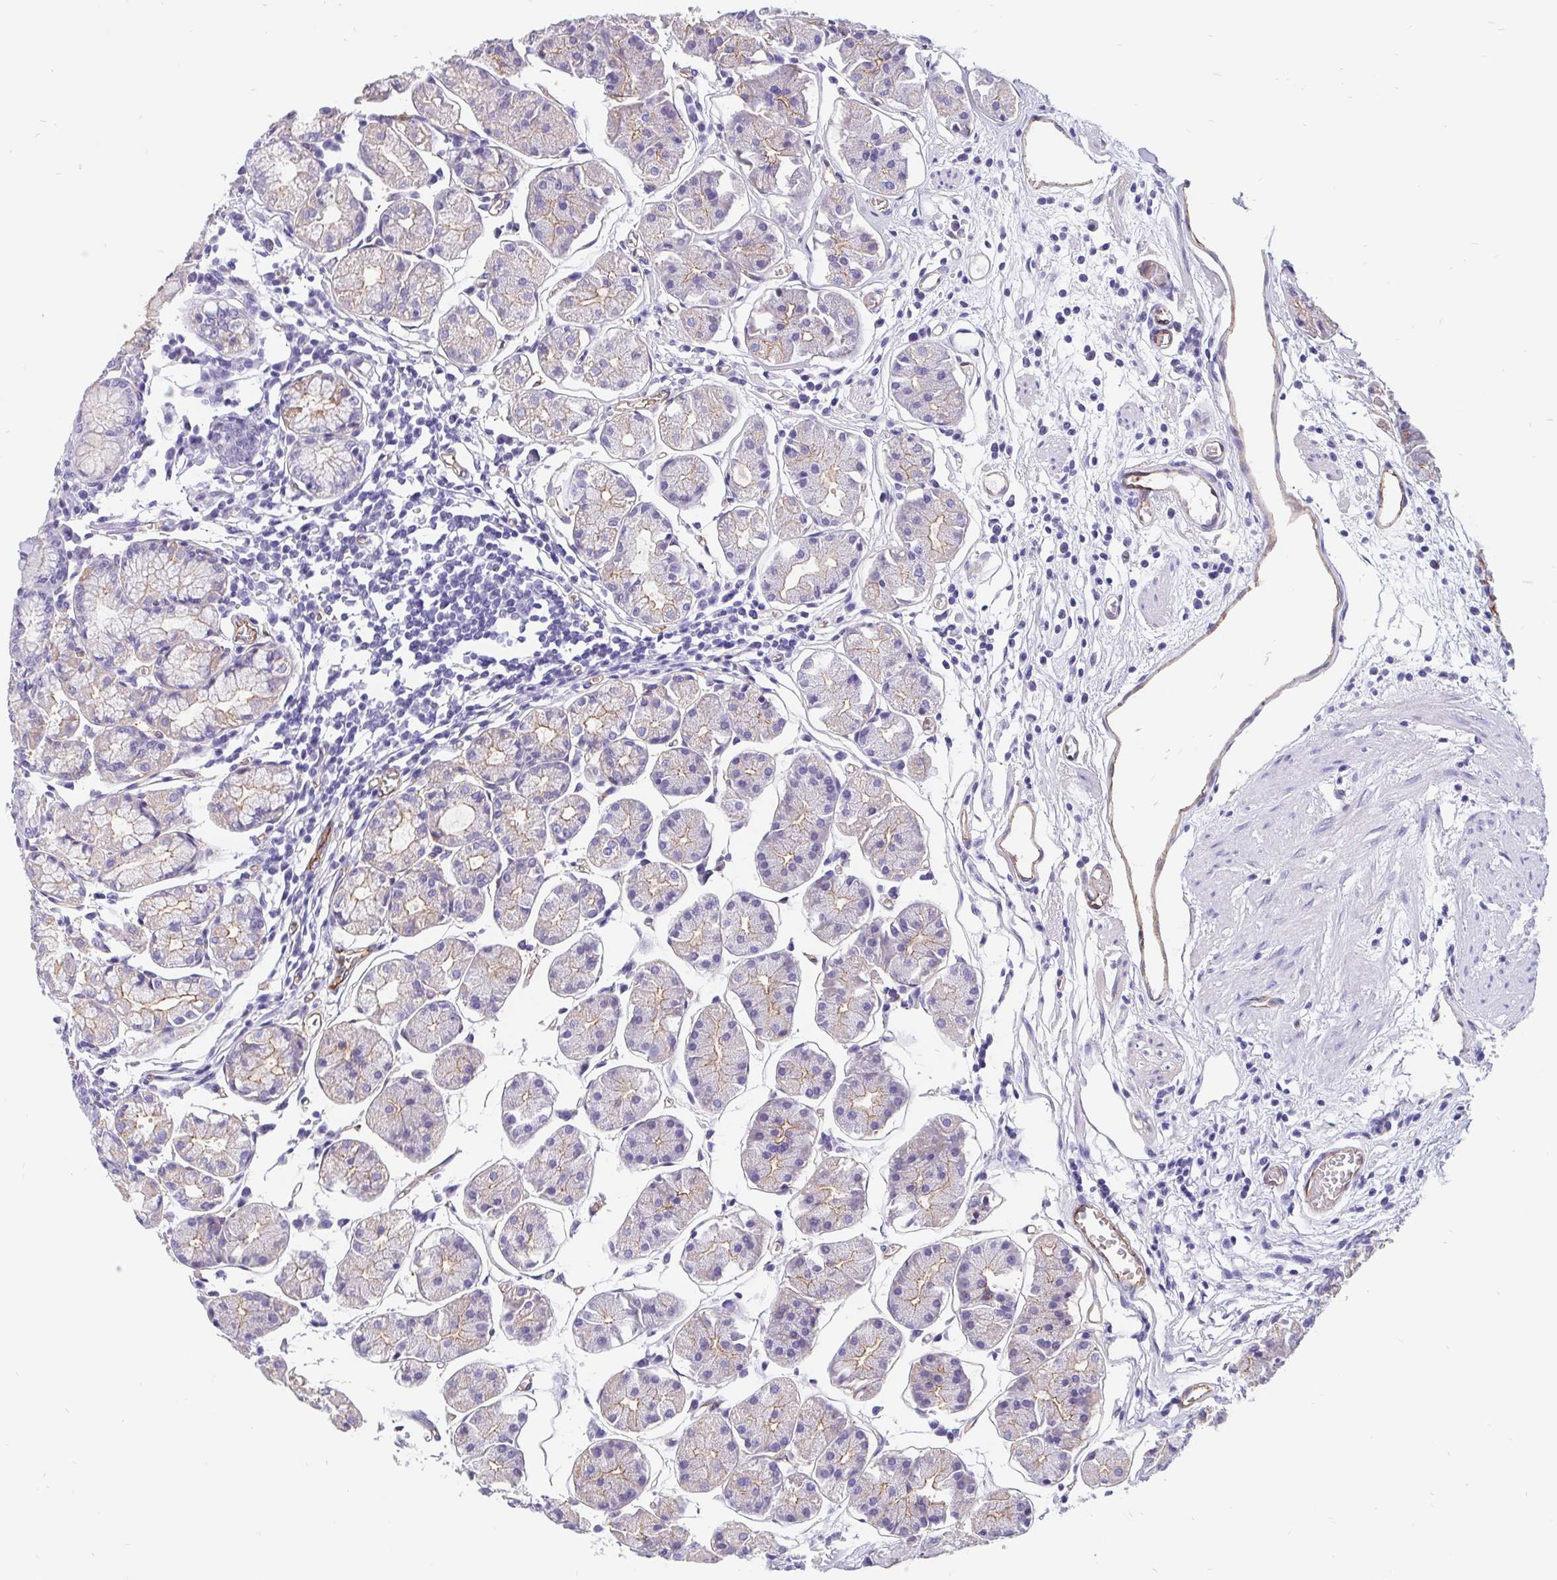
{"staining": {"intensity": "moderate", "quantity": "<25%", "location": "cytoplasmic/membranous"}, "tissue": "stomach", "cell_type": "Glandular cells", "image_type": "normal", "snomed": [{"axis": "morphology", "description": "Normal tissue, NOS"}, {"axis": "topography", "description": "Stomach"}], "caption": "Brown immunohistochemical staining in normal human stomach shows moderate cytoplasmic/membranous staining in approximately <25% of glandular cells. The staining is performed using DAB (3,3'-diaminobenzidine) brown chromogen to label protein expression. The nuclei are counter-stained blue using hematoxylin.", "gene": "LIMCH1", "patient": {"sex": "male", "age": 55}}